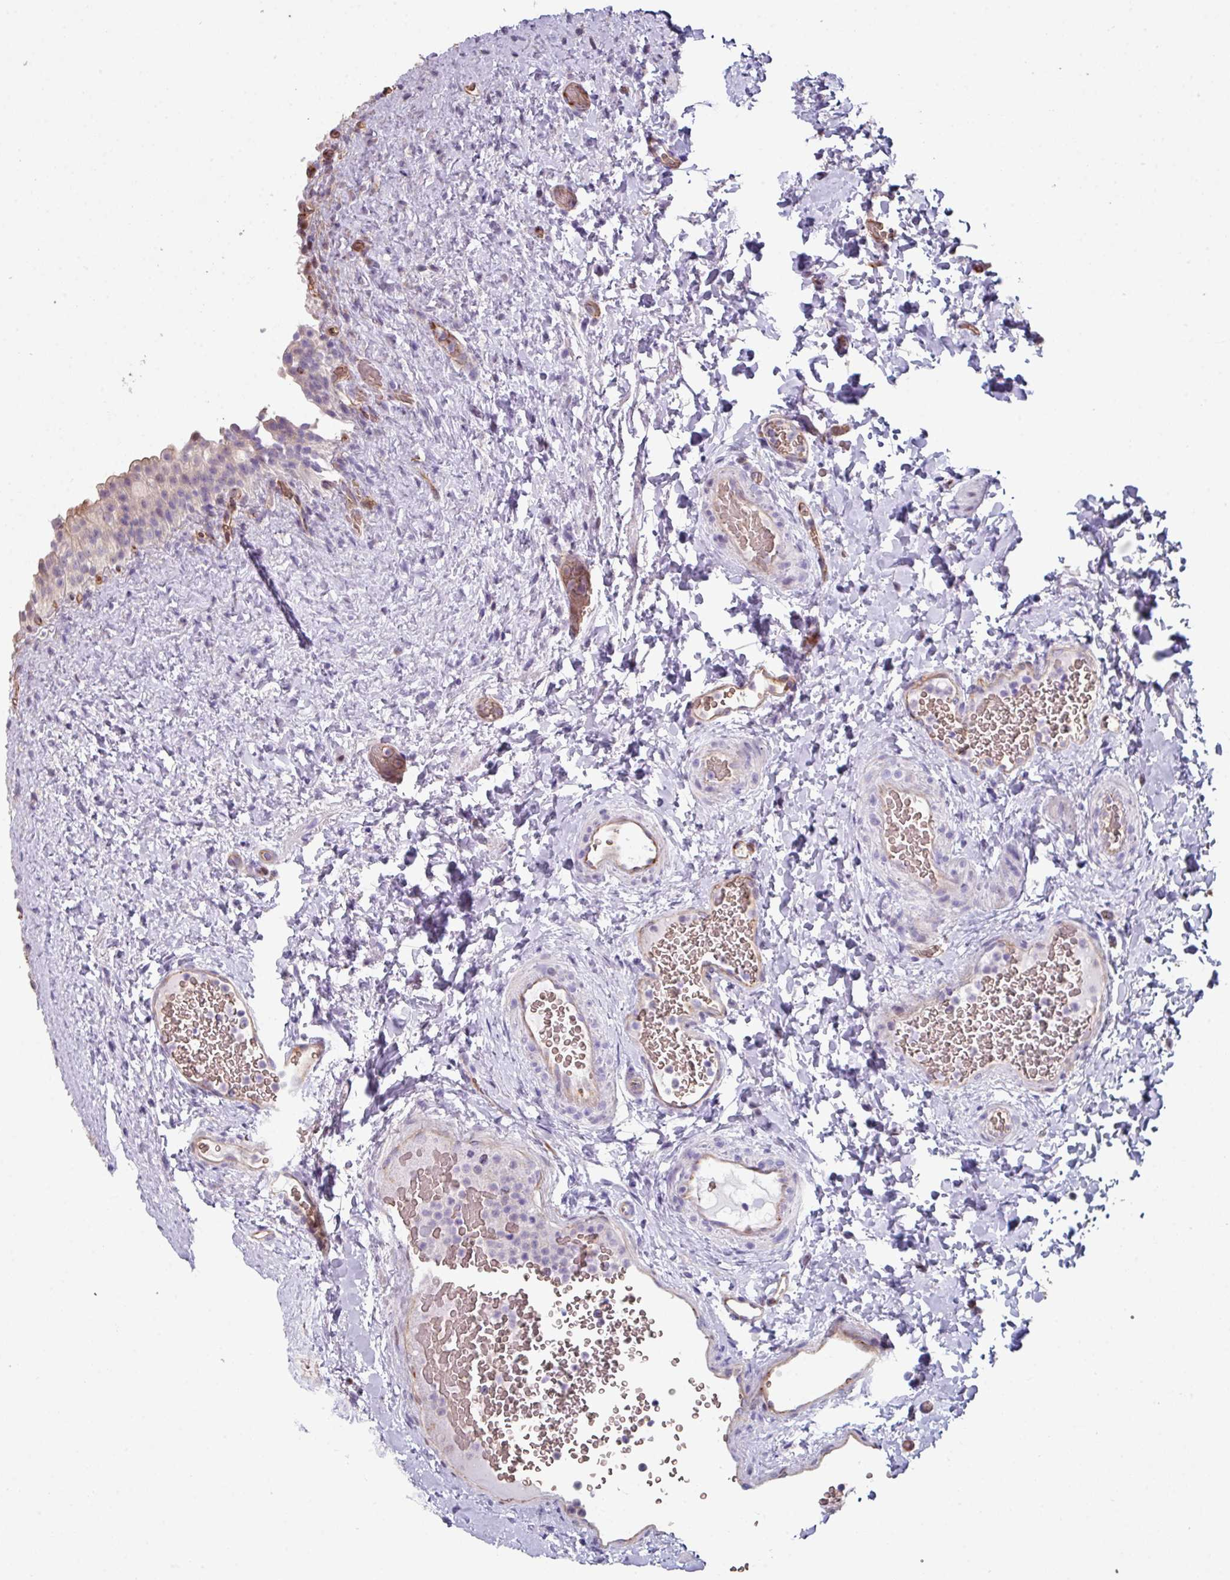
{"staining": {"intensity": "negative", "quantity": "none", "location": "none"}, "tissue": "urinary bladder", "cell_type": "Urothelial cells", "image_type": "normal", "snomed": [{"axis": "morphology", "description": "Normal tissue, NOS"}, {"axis": "topography", "description": "Urinary bladder"}], "caption": "Urinary bladder stained for a protein using IHC shows no expression urothelial cells.", "gene": "ANO9", "patient": {"sex": "female", "age": 27}}